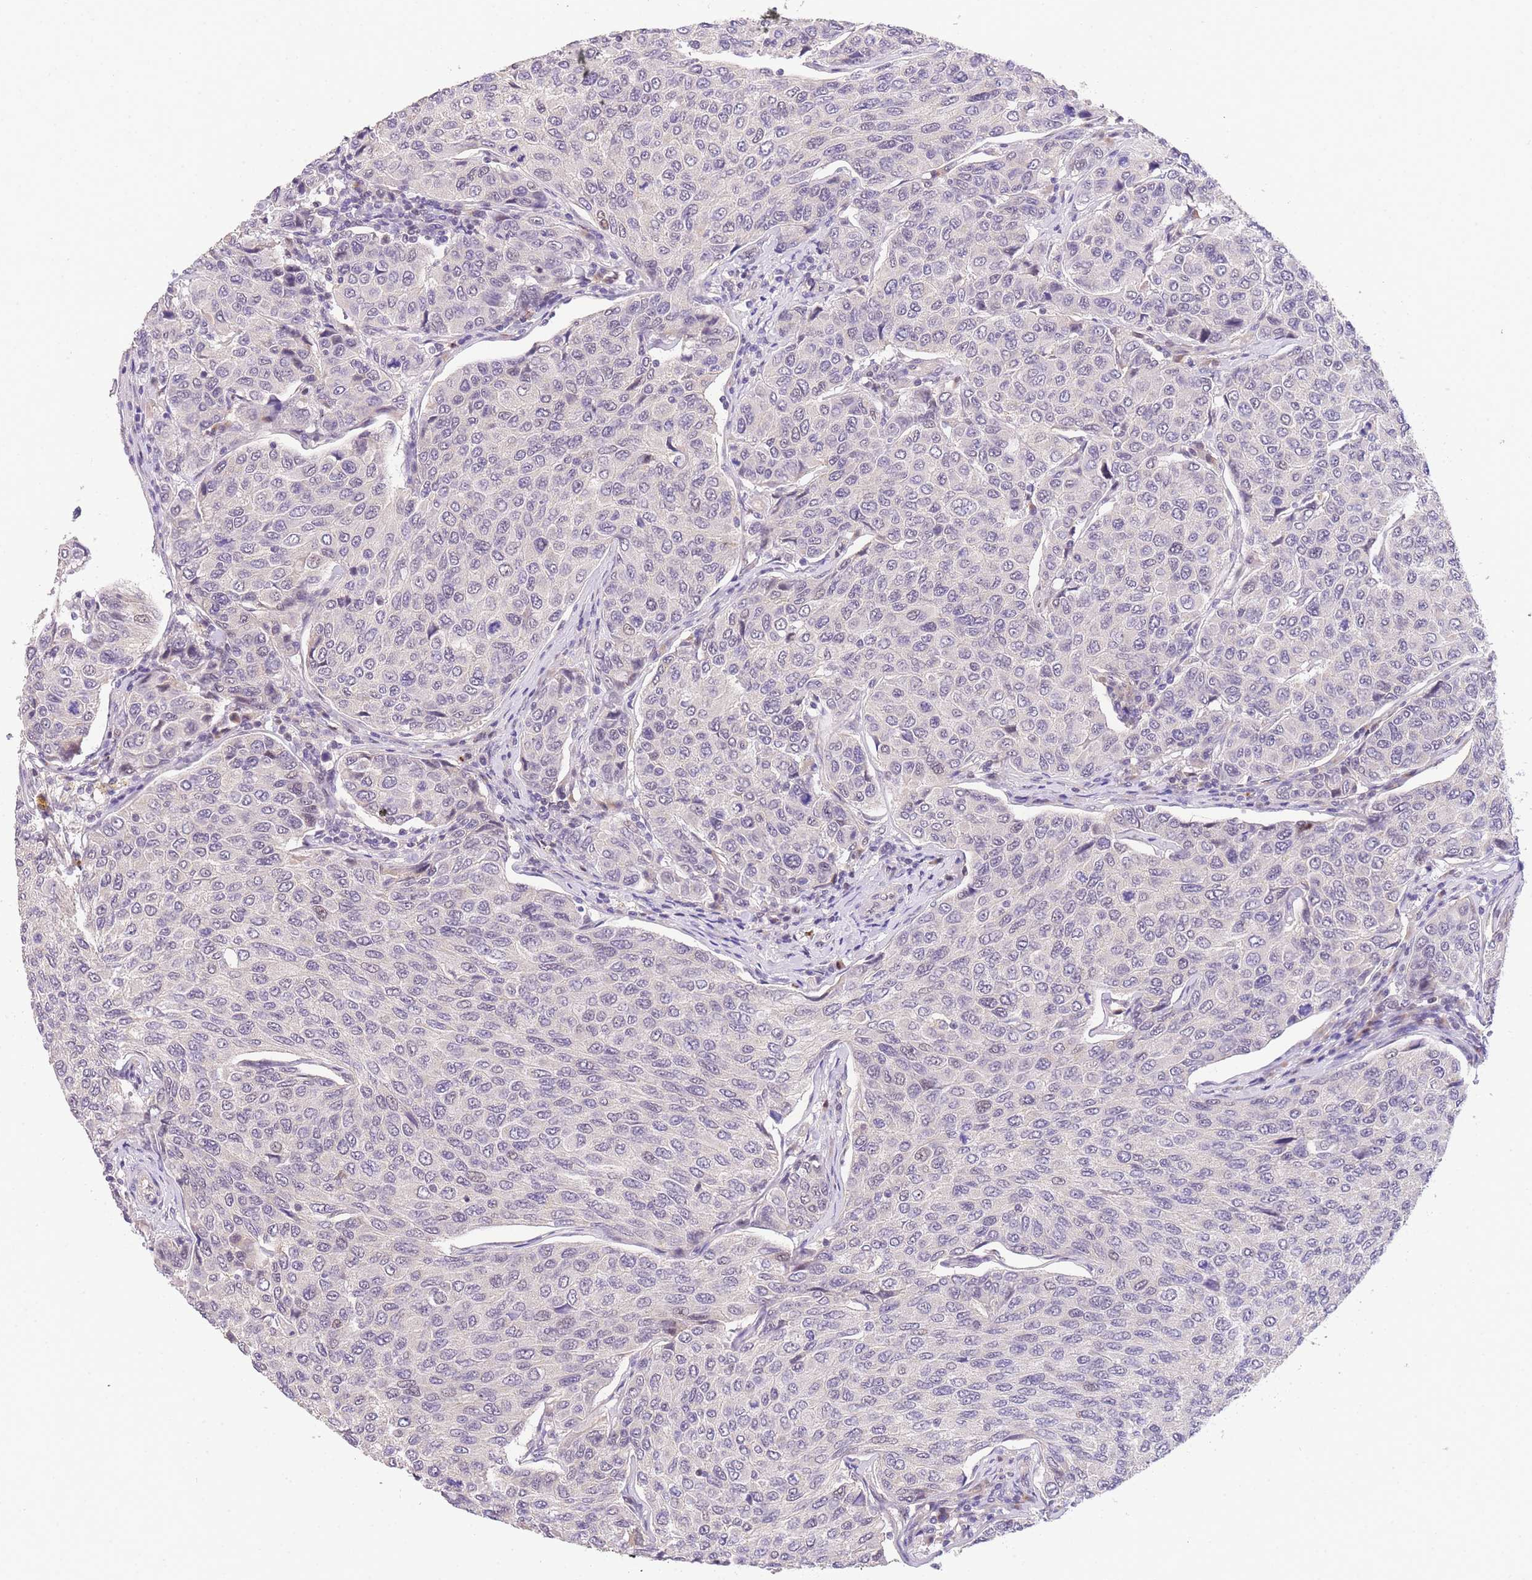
{"staining": {"intensity": "weak", "quantity": "<25%", "location": "nuclear"}, "tissue": "breast cancer", "cell_type": "Tumor cells", "image_type": "cancer", "snomed": [{"axis": "morphology", "description": "Duct carcinoma"}, {"axis": "topography", "description": "Breast"}], "caption": "A photomicrograph of breast cancer stained for a protein exhibits no brown staining in tumor cells.", "gene": "SLC35F2", "patient": {"sex": "female", "age": 55}}